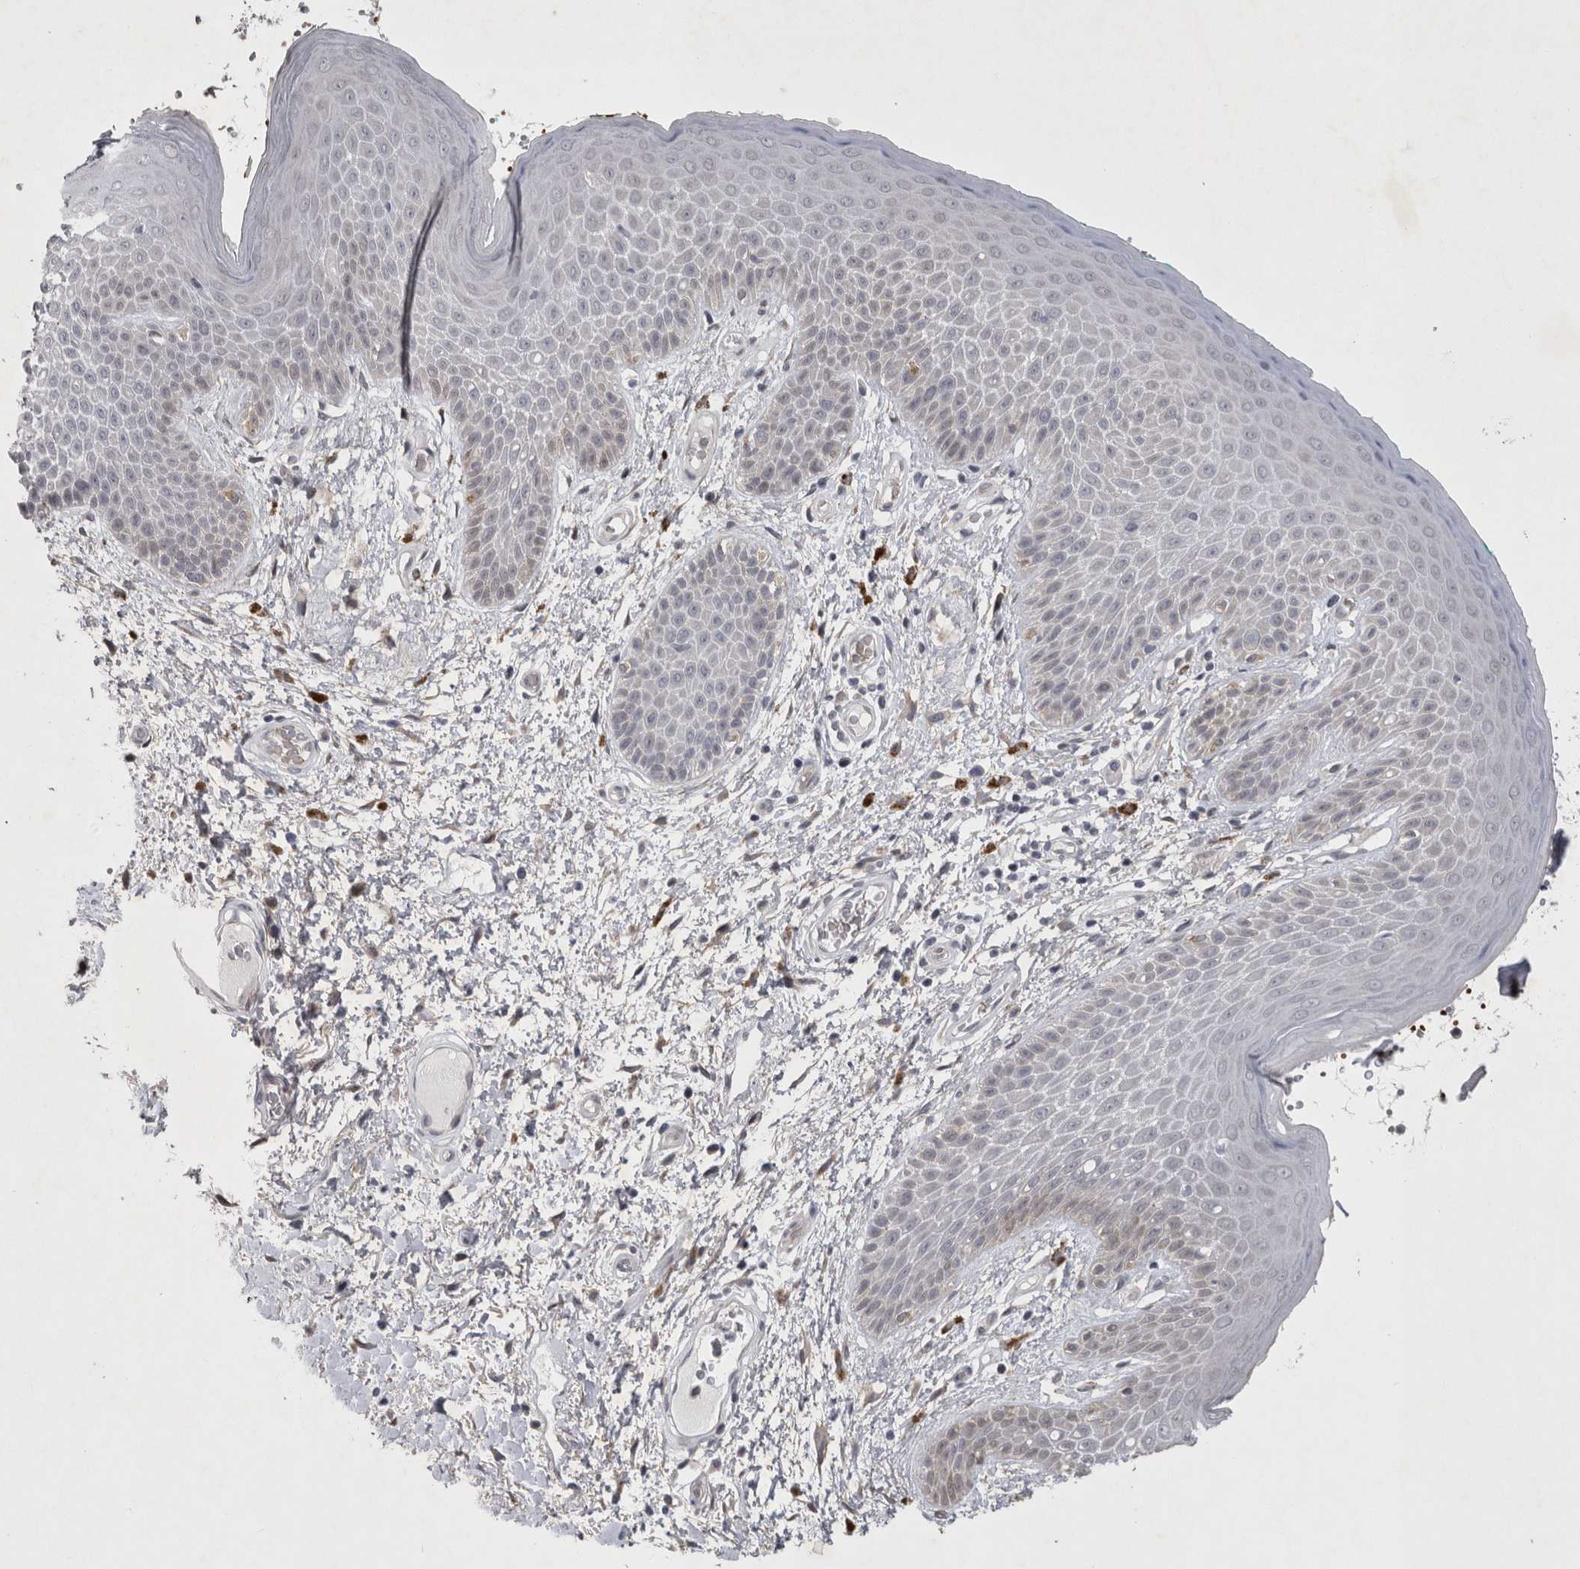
{"staining": {"intensity": "negative", "quantity": "none", "location": "none"}, "tissue": "skin", "cell_type": "Epidermal cells", "image_type": "normal", "snomed": [{"axis": "morphology", "description": "Normal tissue, NOS"}, {"axis": "topography", "description": "Anal"}], "caption": "DAB (3,3'-diaminobenzidine) immunohistochemical staining of unremarkable skin displays no significant positivity in epidermal cells.", "gene": "IFI44", "patient": {"sex": "male", "age": 74}}